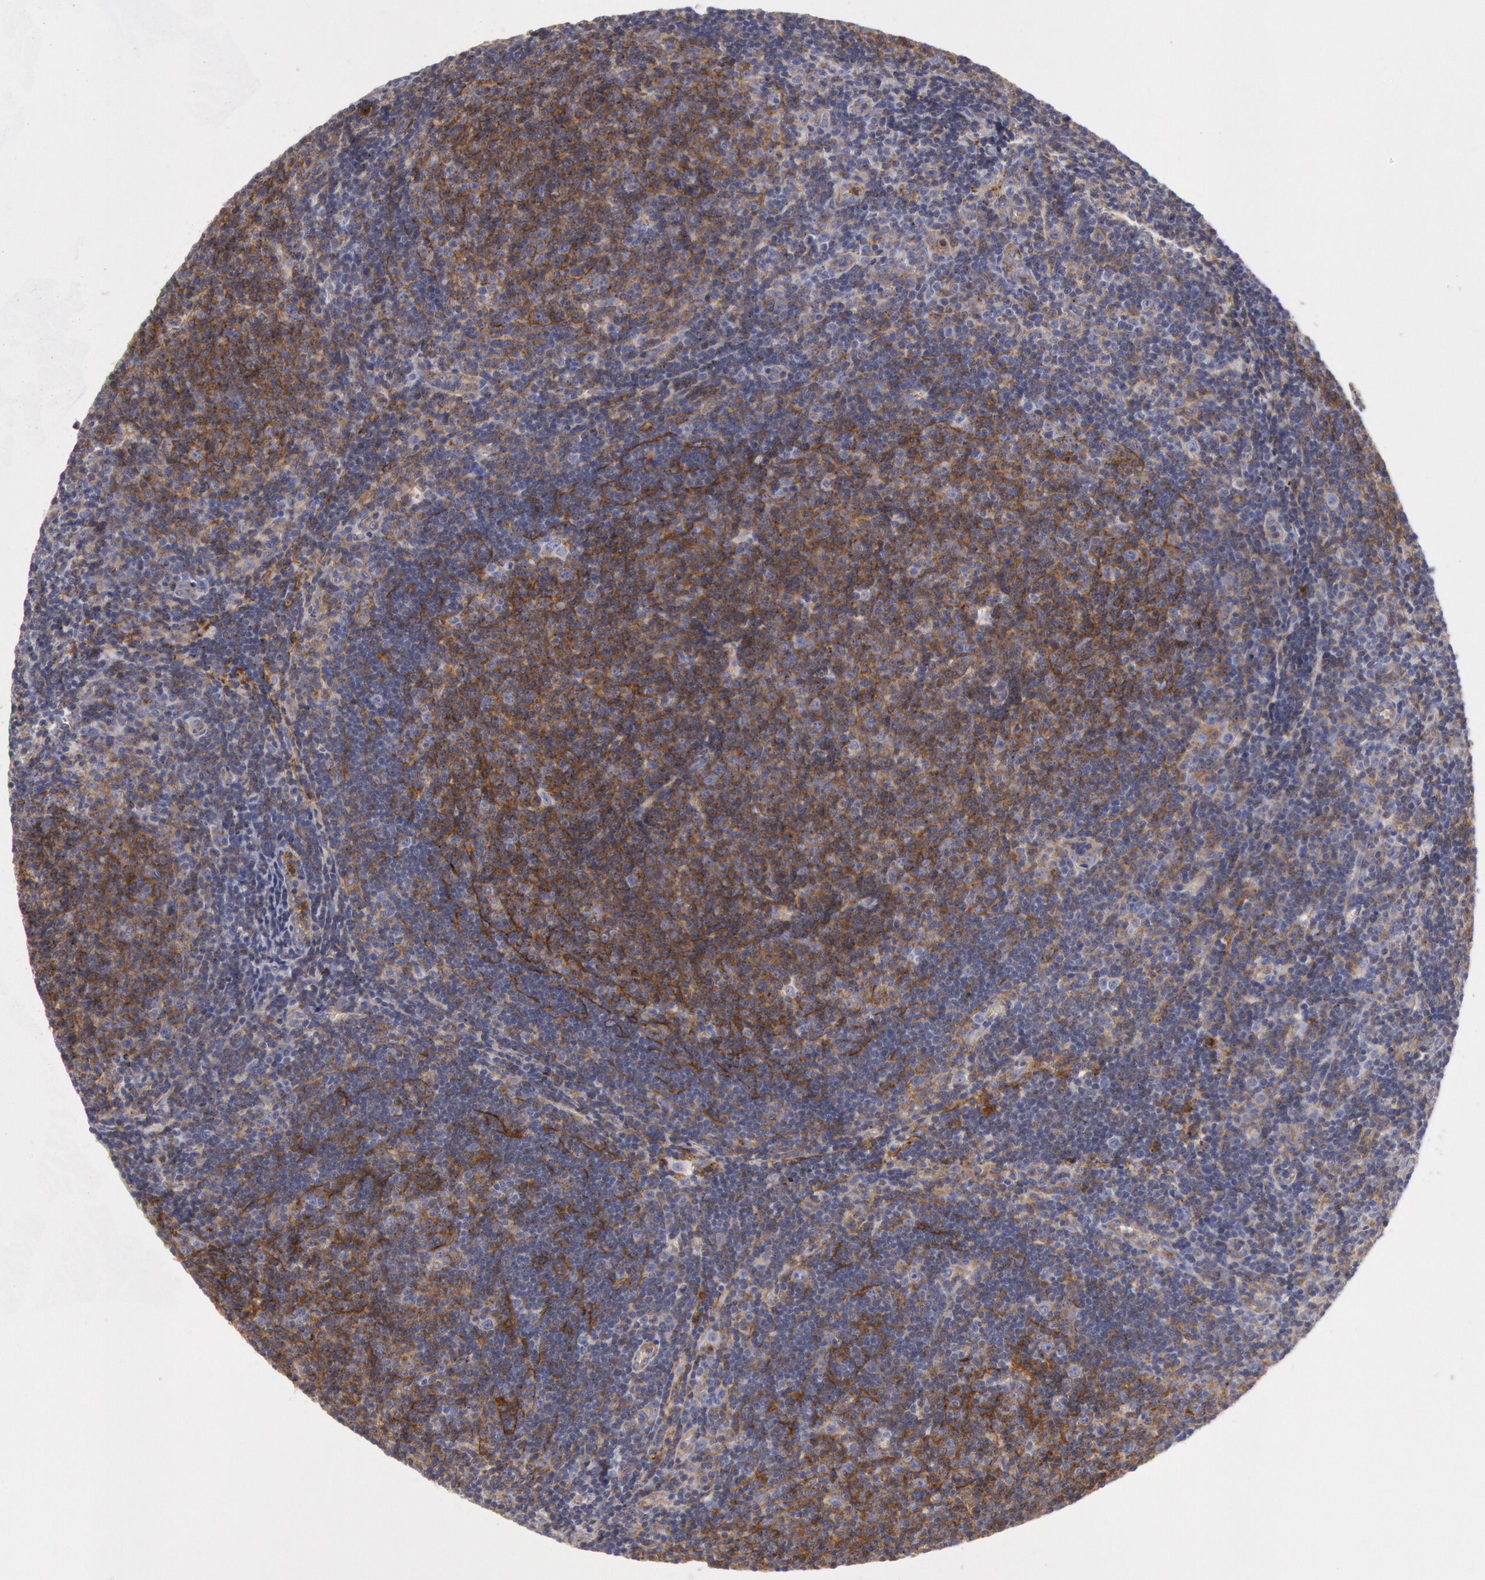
{"staining": {"intensity": "weak", "quantity": "25%-75%", "location": "cytoplasmic/membranous"}, "tissue": "lymphoma", "cell_type": "Tumor cells", "image_type": "cancer", "snomed": [{"axis": "morphology", "description": "Malignant lymphoma, non-Hodgkin's type, Low grade"}, {"axis": "topography", "description": "Lymph node"}], "caption": "About 25%-75% of tumor cells in low-grade malignant lymphoma, non-Hodgkin's type demonstrate weak cytoplasmic/membranous protein expression as visualized by brown immunohistochemical staining.", "gene": "FLOT1", "patient": {"sex": "male", "age": 49}}